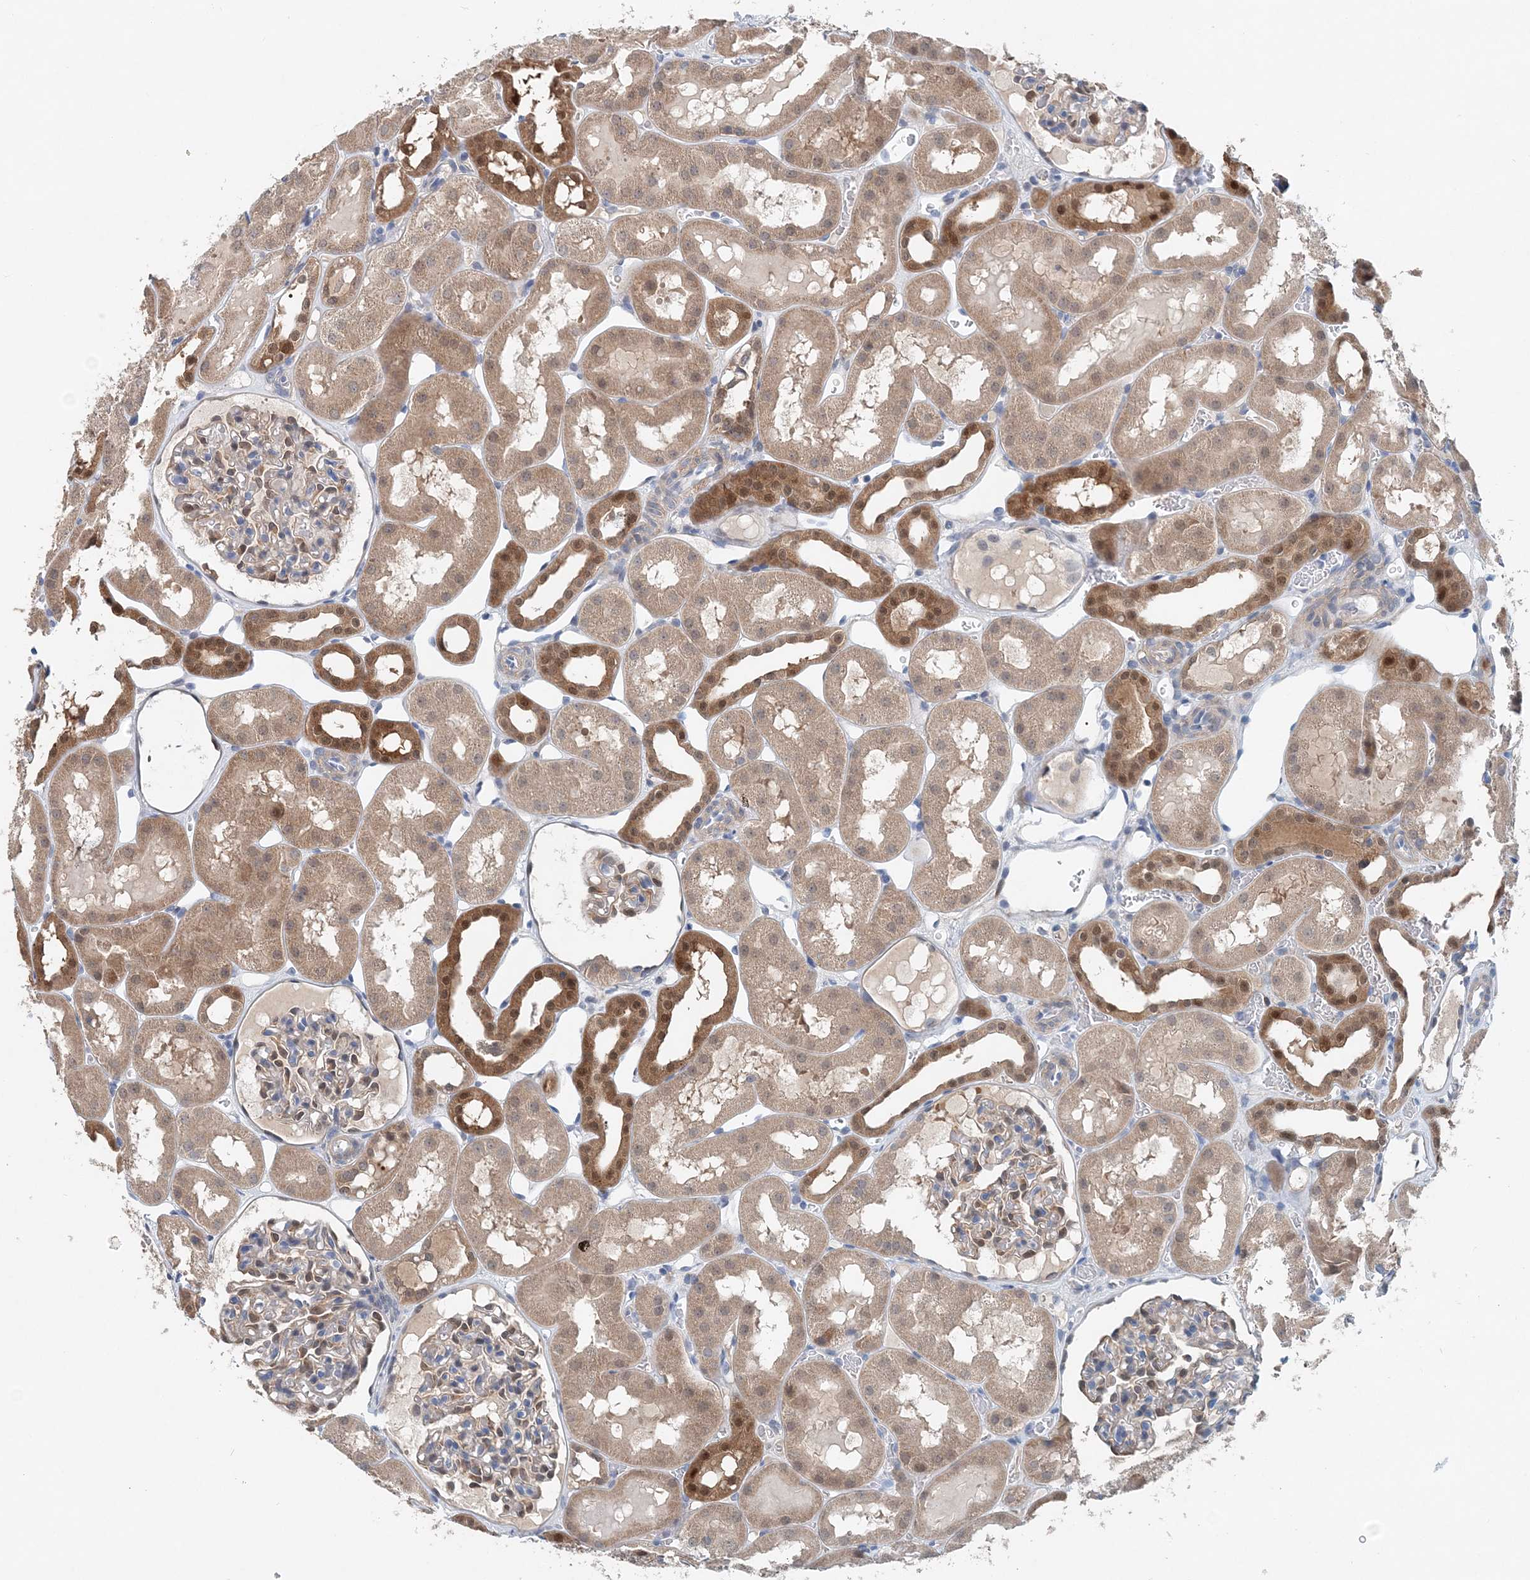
{"staining": {"intensity": "moderate", "quantity": "<25%", "location": "cytoplasmic/membranous"}, "tissue": "kidney", "cell_type": "Cells in glomeruli", "image_type": "normal", "snomed": [{"axis": "morphology", "description": "Normal tissue, NOS"}, {"axis": "topography", "description": "Kidney"}, {"axis": "topography", "description": "Urinary bladder"}], "caption": "Brown immunohistochemical staining in benign kidney shows moderate cytoplasmic/membranous expression in approximately <25% of cells in glomeruli. (DAB = brown stain, brightfield microscopy at high magnification).", "gene": "PFN2", "patient": {"sex": "male", "age": 16}}